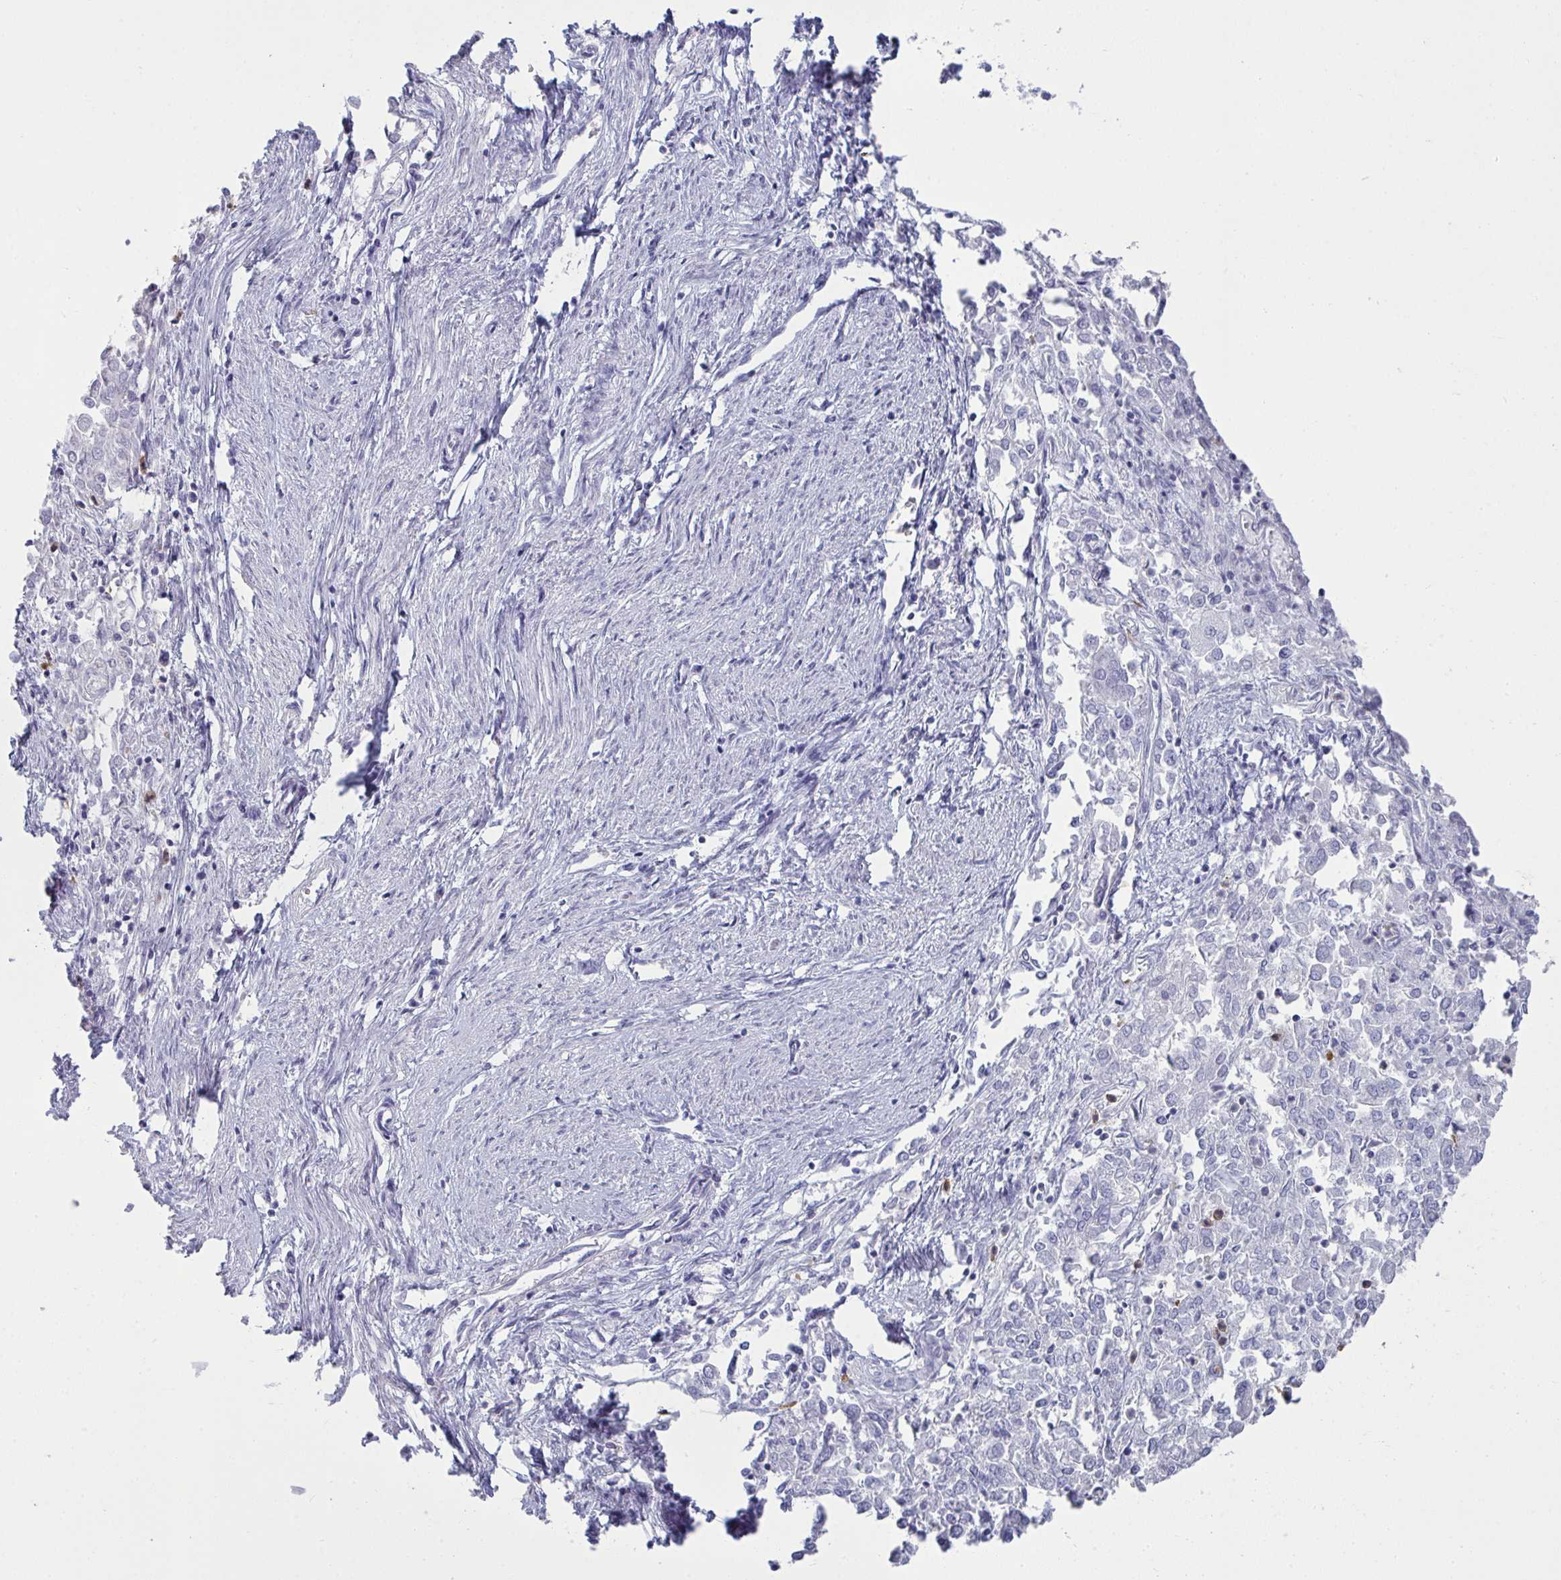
{"staining": {"intensity": "negative", "quantity": "none", "location": "none"}, "tissue": "endometrial cancer", "cell_type": "Tumor cells", "image_type": "cancer", "snomed": [{"axis": "morphology", "description": "Adenocarcinoma, NOS"}, {"axis": "topography", "description": "Endometrium"}], "caption": "This is a histopathology image of immunohistochemistry staining of endometrial cancer, which shows no positivity in tumor cells.", "gene": "SERPINB10", "patient": {"sex": "female", "age": 57}}